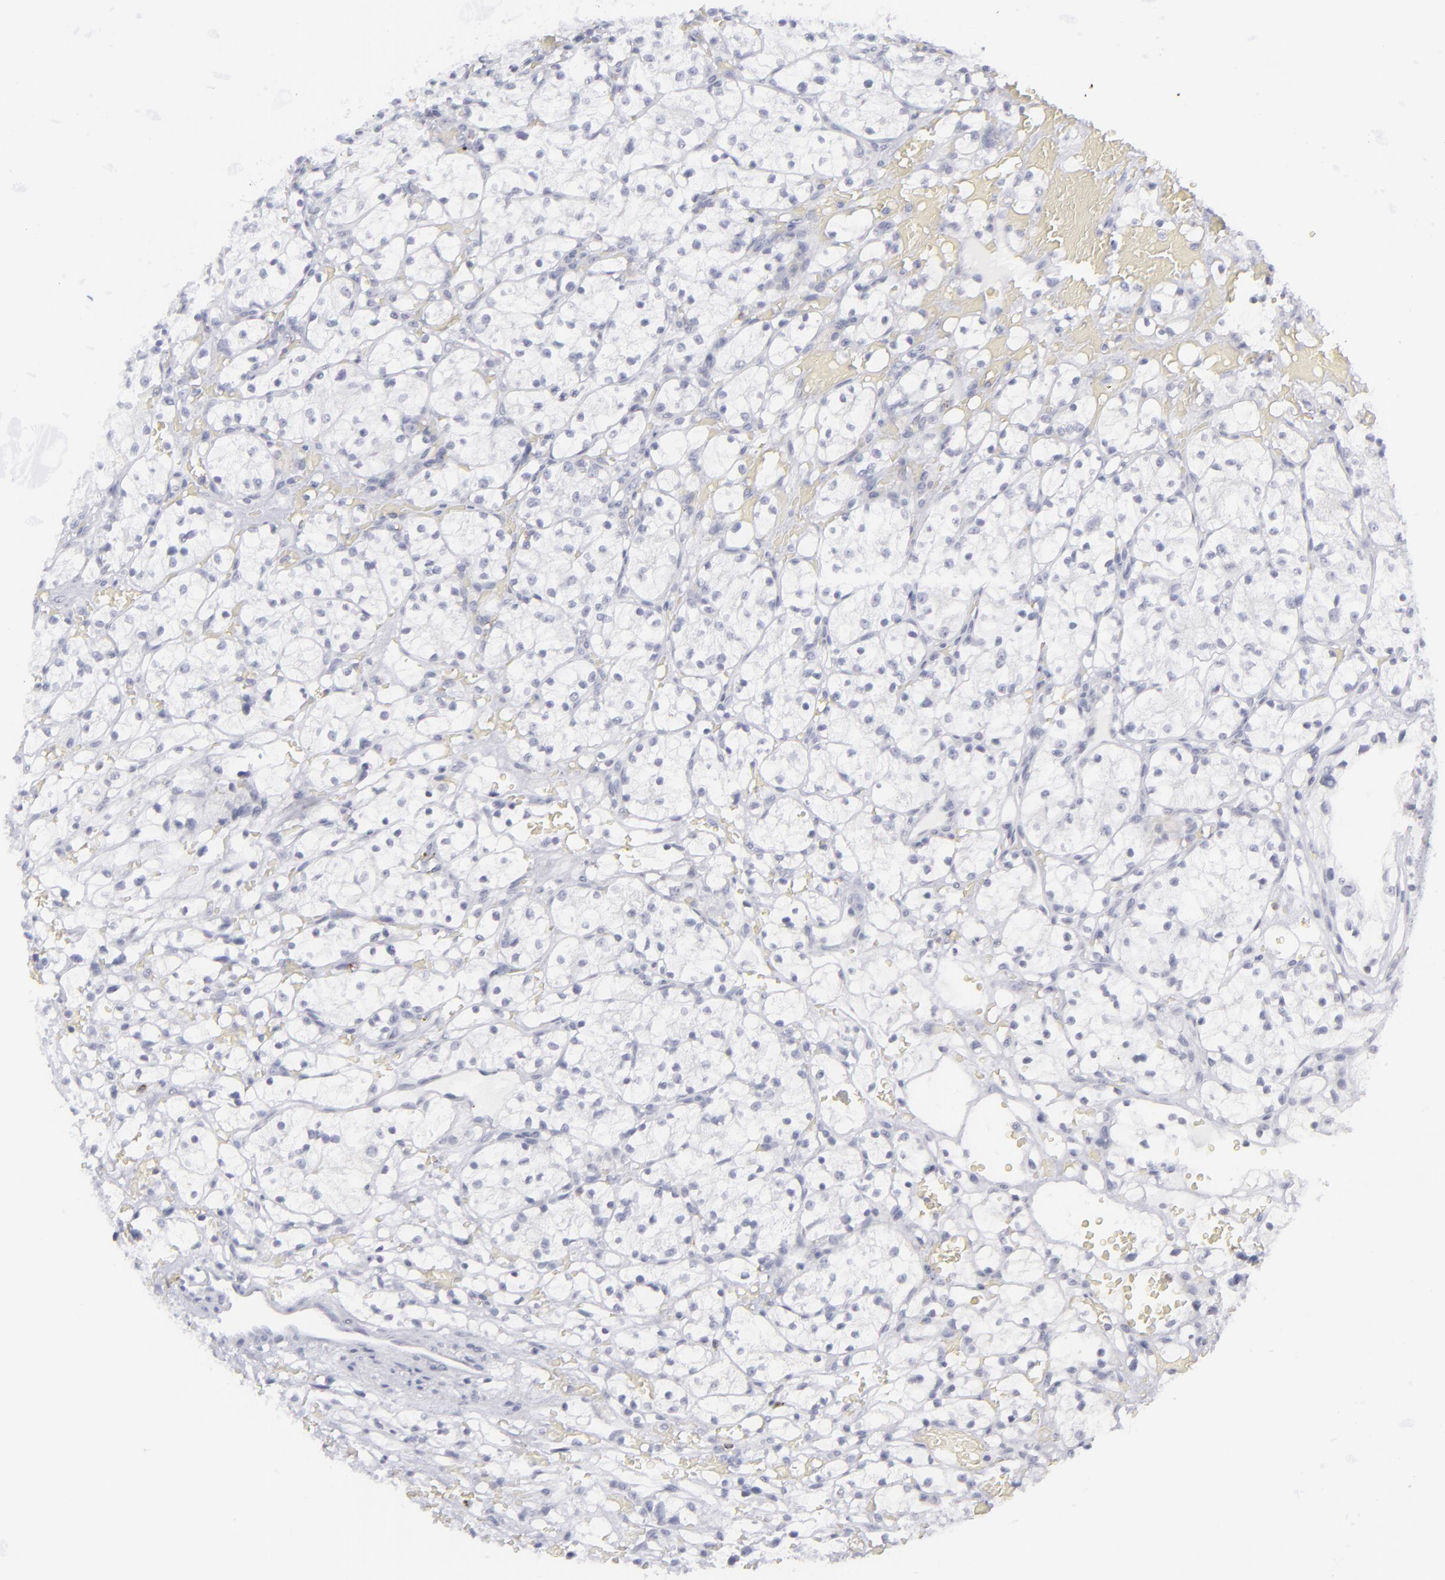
{"staining": {"intensity": "negative", "quantity": "none", "location": "none"}, "tissue": "renal cancer", "cell_type": "Tumor cells", "image_type": "cancer", "snomed": [{"axis": "morphology", "description": "Adenocarcinoma, NOS"}, {"axis": "topography", "description": "Kidney"}], "caption": "High power microscopy image of an immunohistochemistry (IHC) micrograph of adenocarcinoma (renal), revealing no significant staining in tumor cells. (DAB (3,3'-diaminobenzidine) immunohistochemistry, high magnification).", "gene": "CD7", "patient": {"sex": "female", "age": 60}}